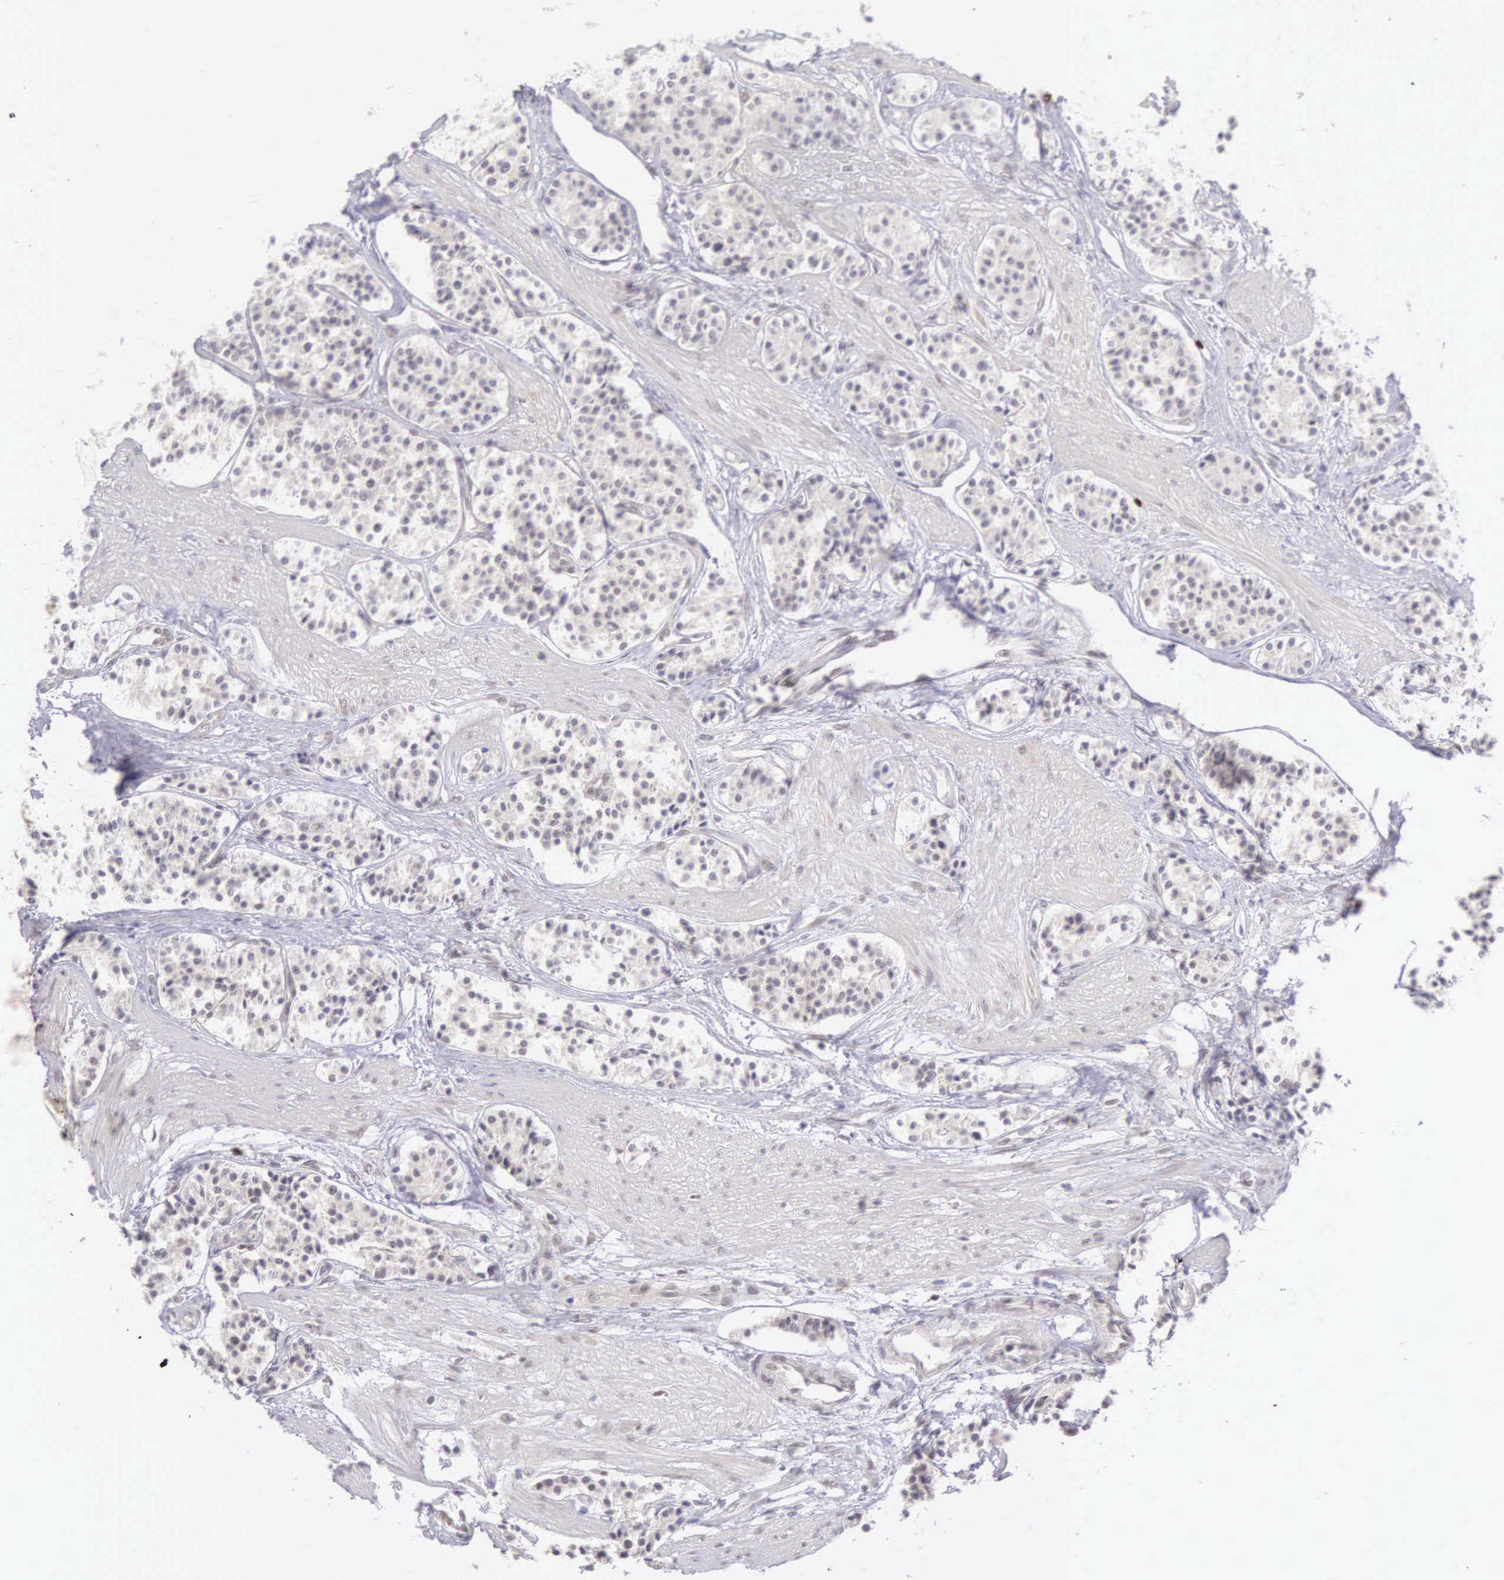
{"staining": {"intensity": "negative", "quantity": "none", "location": "none"}, "tissue": "carcinoid", "cell_type": "Tumor cells", "image_type": "cancer", "snomed": [{"axis": "morphology", "description": "Carcinoid, malignant, NOS"}, {"axis": "topography", "description": "Stomach"}], "caption": "The histopathology image shows no staining of tumor cells in malignant carcinoid.", "gene": "CCDC117", "patient": {"sex": "female", "age": 76}}